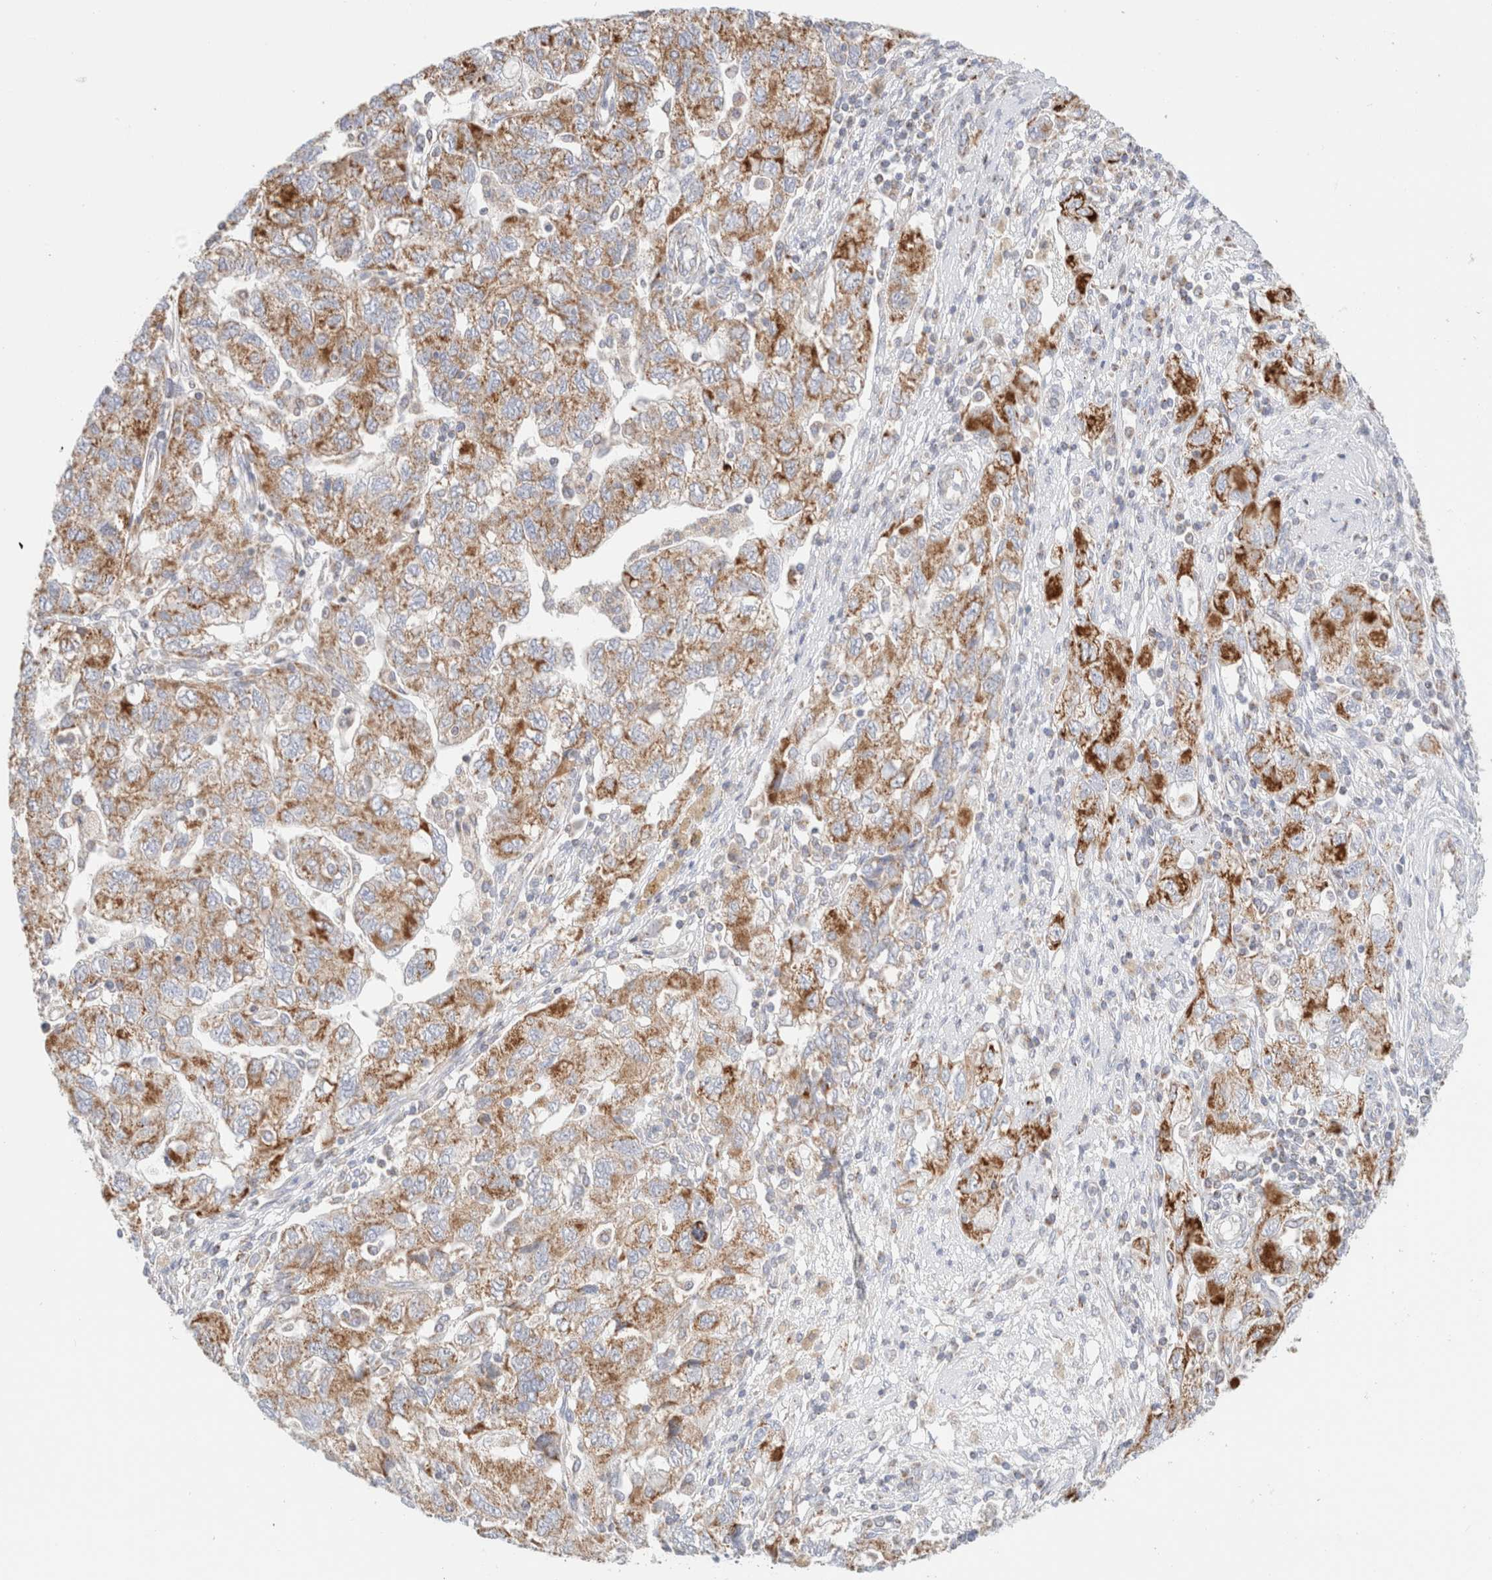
{"staining": {"intensity": "moderate", "quantity": ">75%", "location": "cytoplasmic/membranous"}, "tissue": "ovarian cancer", "cell_type": "Tumor cells", "image_type": "cancer", "snomed": [{"axis": "morphology", "description": "Carcinoma, NOS"}, {"axis": "morphology", "description": "Cystadenocarcinoma, serous, NOS"}, {"axis": "topography", "description": "Ovary"}], "caption": "Moderate cytoplasmic/membranous expression for a protein is seen in about >75% of tumor cells of ovarian serous cystadenocarcinoma using immunohistochemistry.", "gene": "ATP6V1C1", "patient": {"sex": "female", "age": 69}}